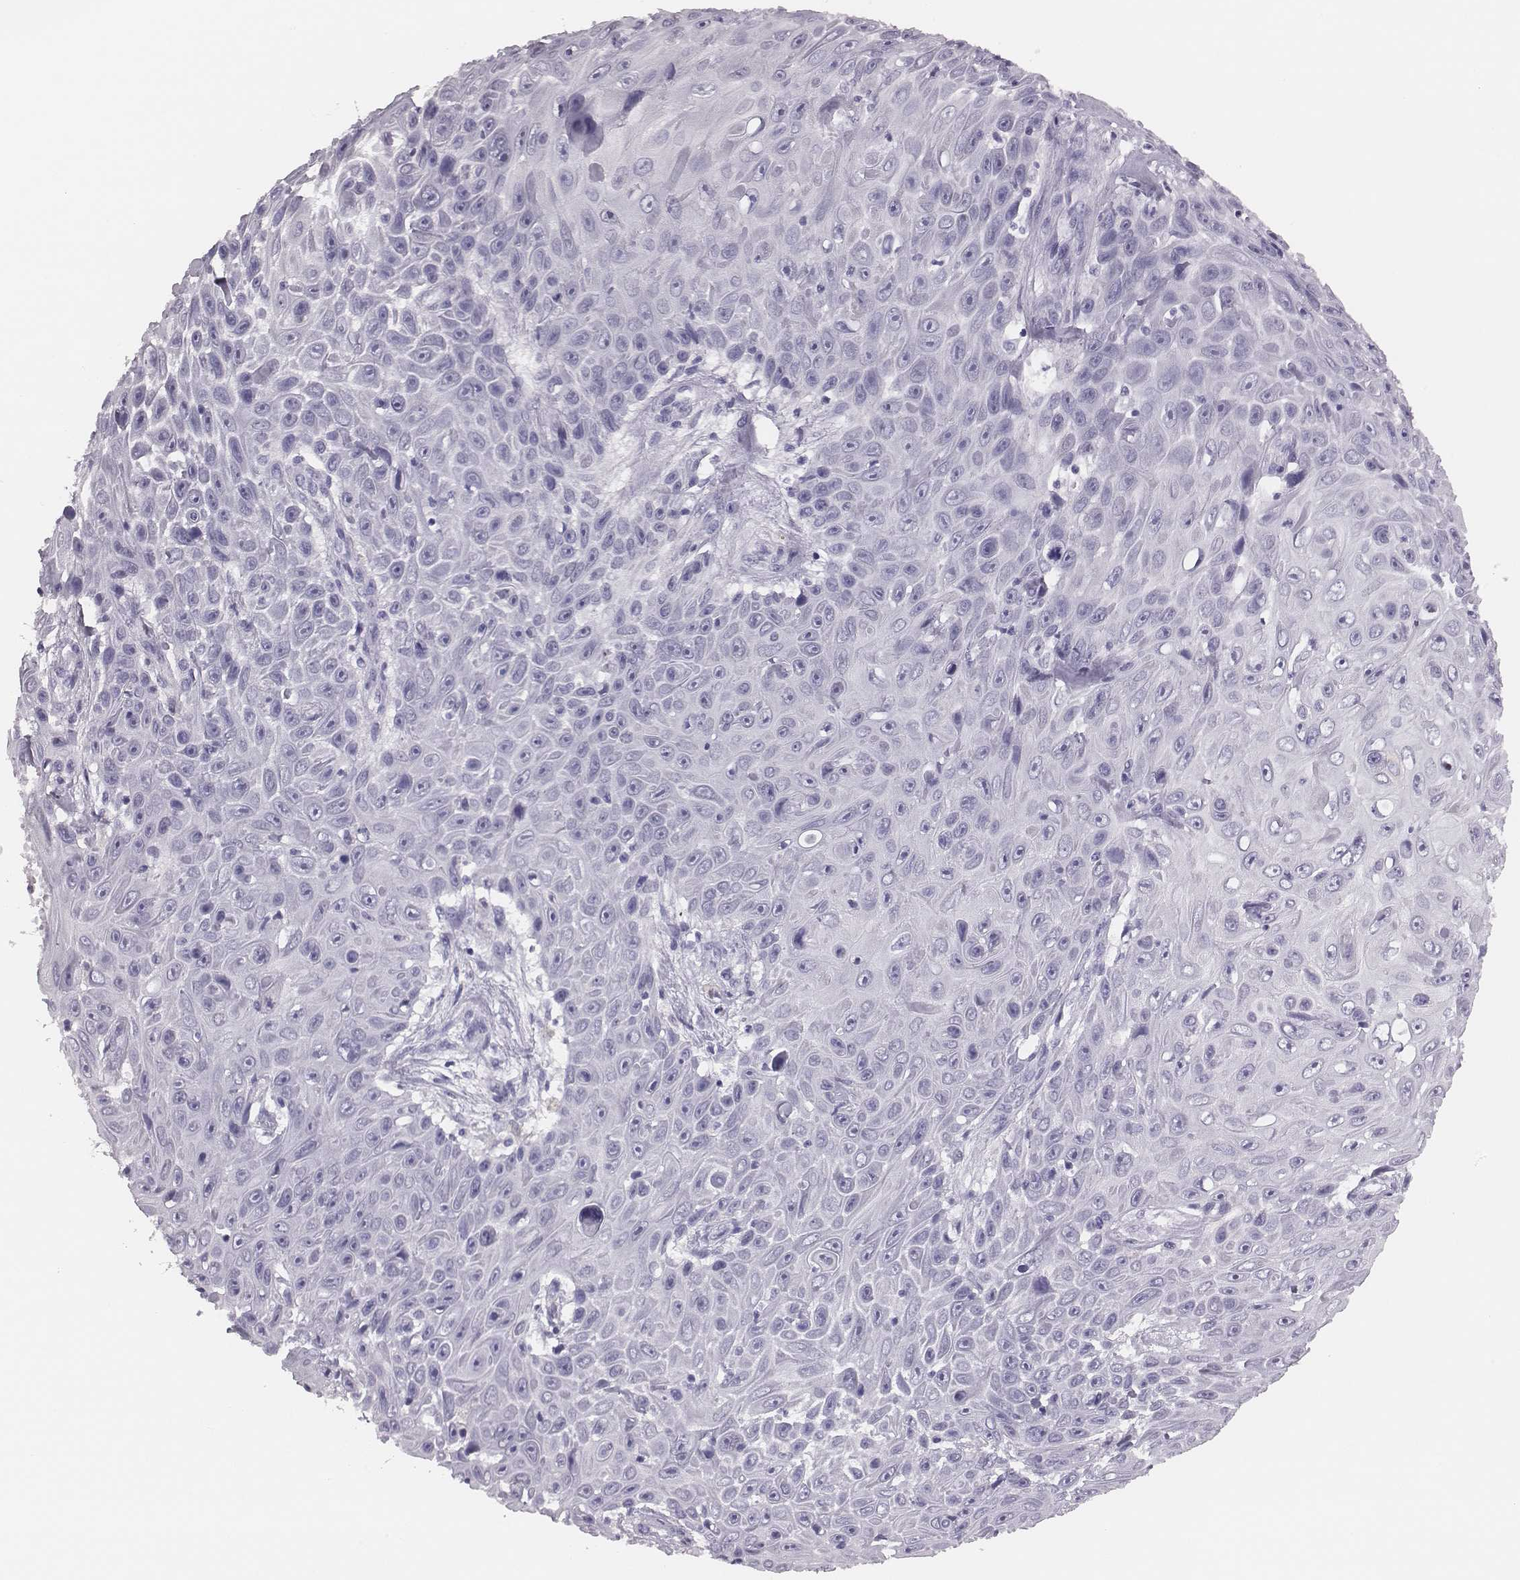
{"staining": {"intensity": "negative", "quantity": "none", "location": "none"}, "tissue": "skin cancer", "cell_type": "Tumor cells", "image_type": "cancer", "snomed": [{"axis": "morphology", "description": "Squamous cell carcinoma, NOS"}, {"axis": "topography", "description": "Skin"}], "caption": "Immunohistochemical staining of skin cancer reveals no significant staining in tumor cells.", "gene": "H1-6", "patient": {"sex": "male", "age": 82}}